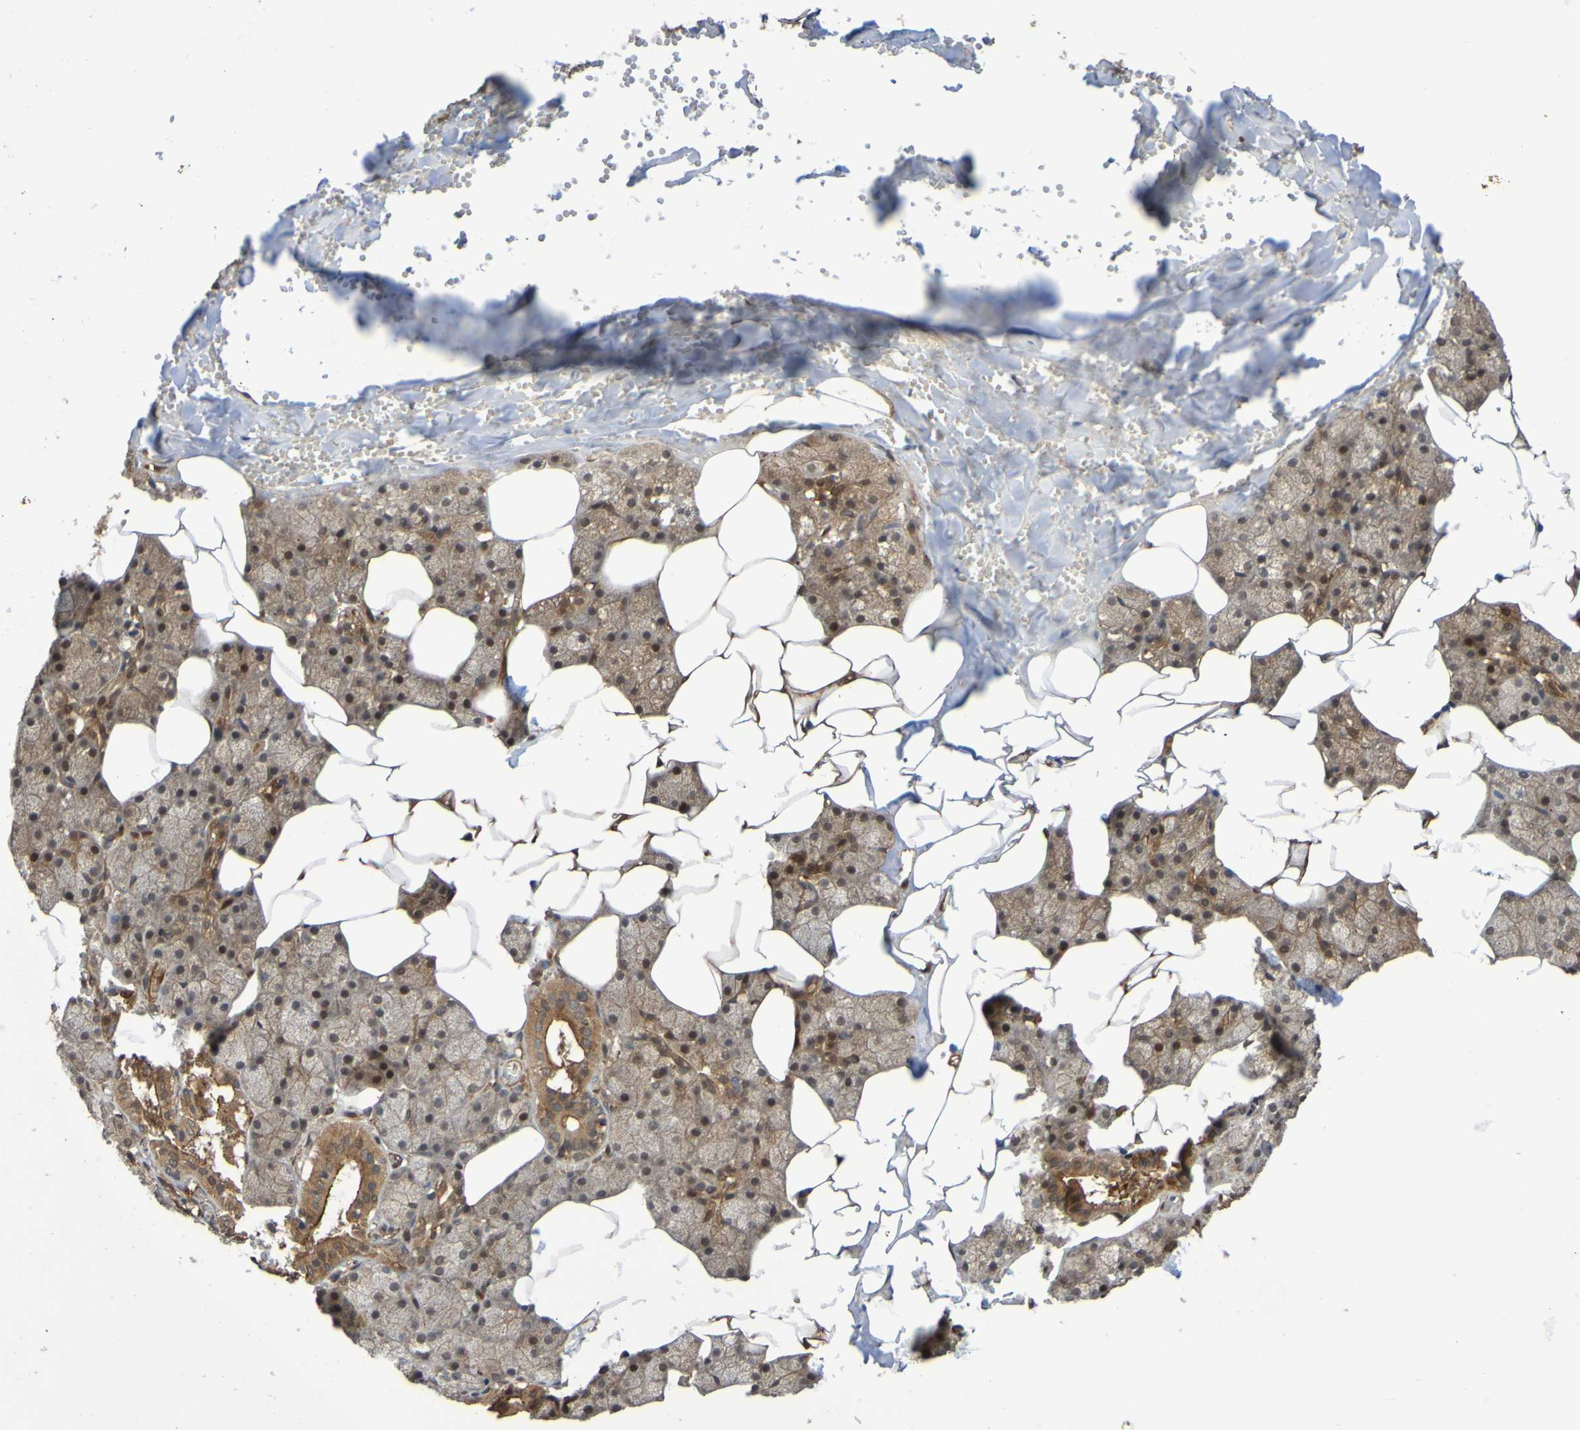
{"staining": {"intensity": "moderate", "quantity": ">75%", "location": "cytoplasmic/membranous"}, "tissue": "salivary gland", "cell_type": "Glandular cells", "image_type": "normal", "snomed": [{"axis": "morphology", "description": "Normal tissue, NOS"}, {"axis": "topography", "description": "Salivary gland"}], "caption": "The immunohistochemical stain highlights moderate cytoplasmic/membranous positivity in glandular cells of normal salivary gland. (Brightfield microscopy of DAB IHC at high magnification).", "gene": "SERPINB6", "patient": {"sex": "male", "age": 62}}